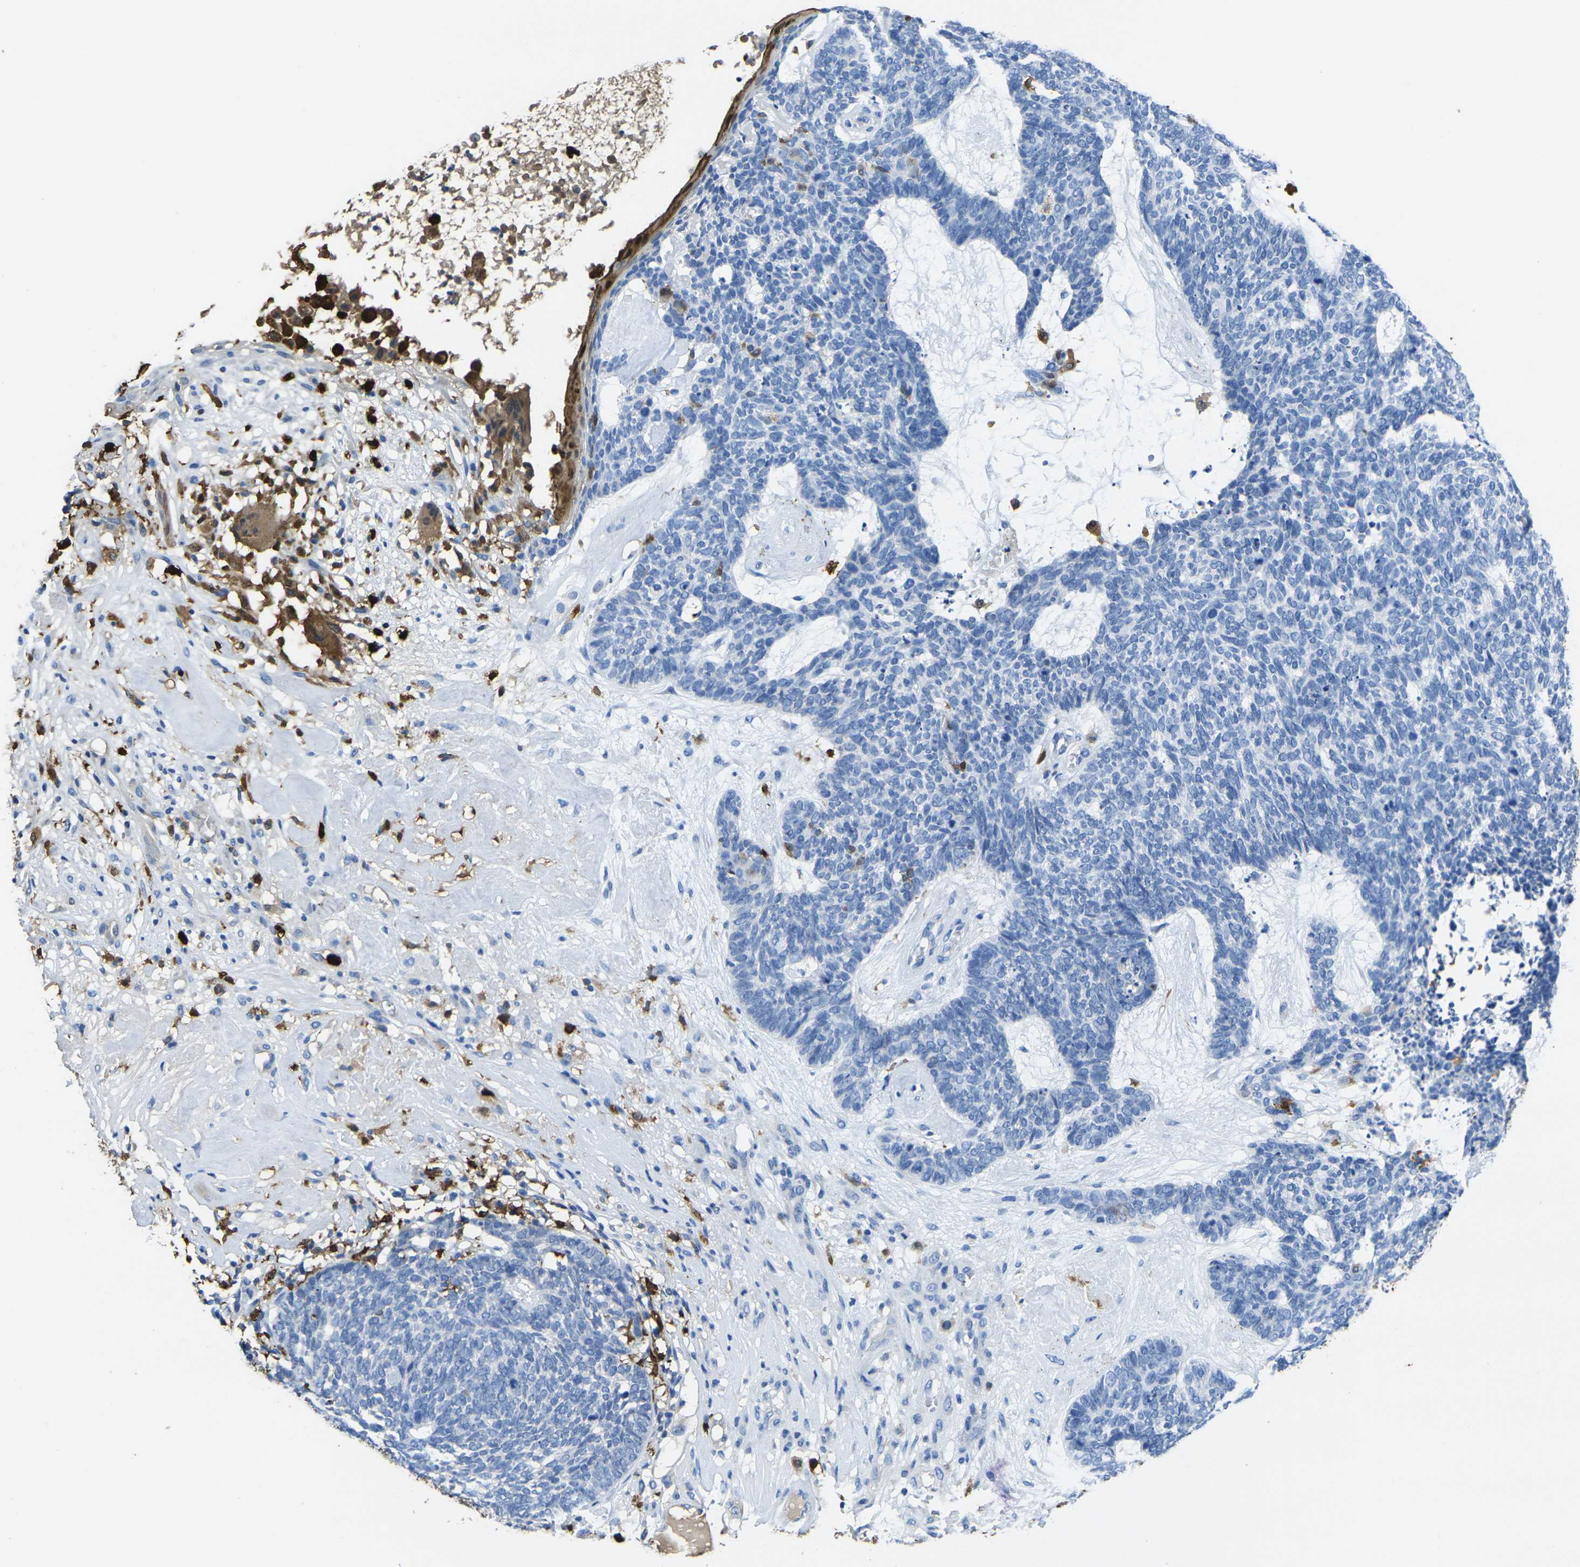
{"staining": {"intensity": "negative", "quantity": "none", "location": "none"}, "tissue": "skin cancer", "cell_type": "Tumor cells", "image_type": "cancer", "snomed": [{"axis": "morphology", "description": "Basal cell carcinoma"}, {"axis": "topography", "description": "Skin"}], "caption": "This is an immunohistochemistry histopathology image of basal cell carcinoma (skin). There is no positivity in tumor cells.", "gene": "S100A9", "patient": {"sex": "female", "age": 84}}